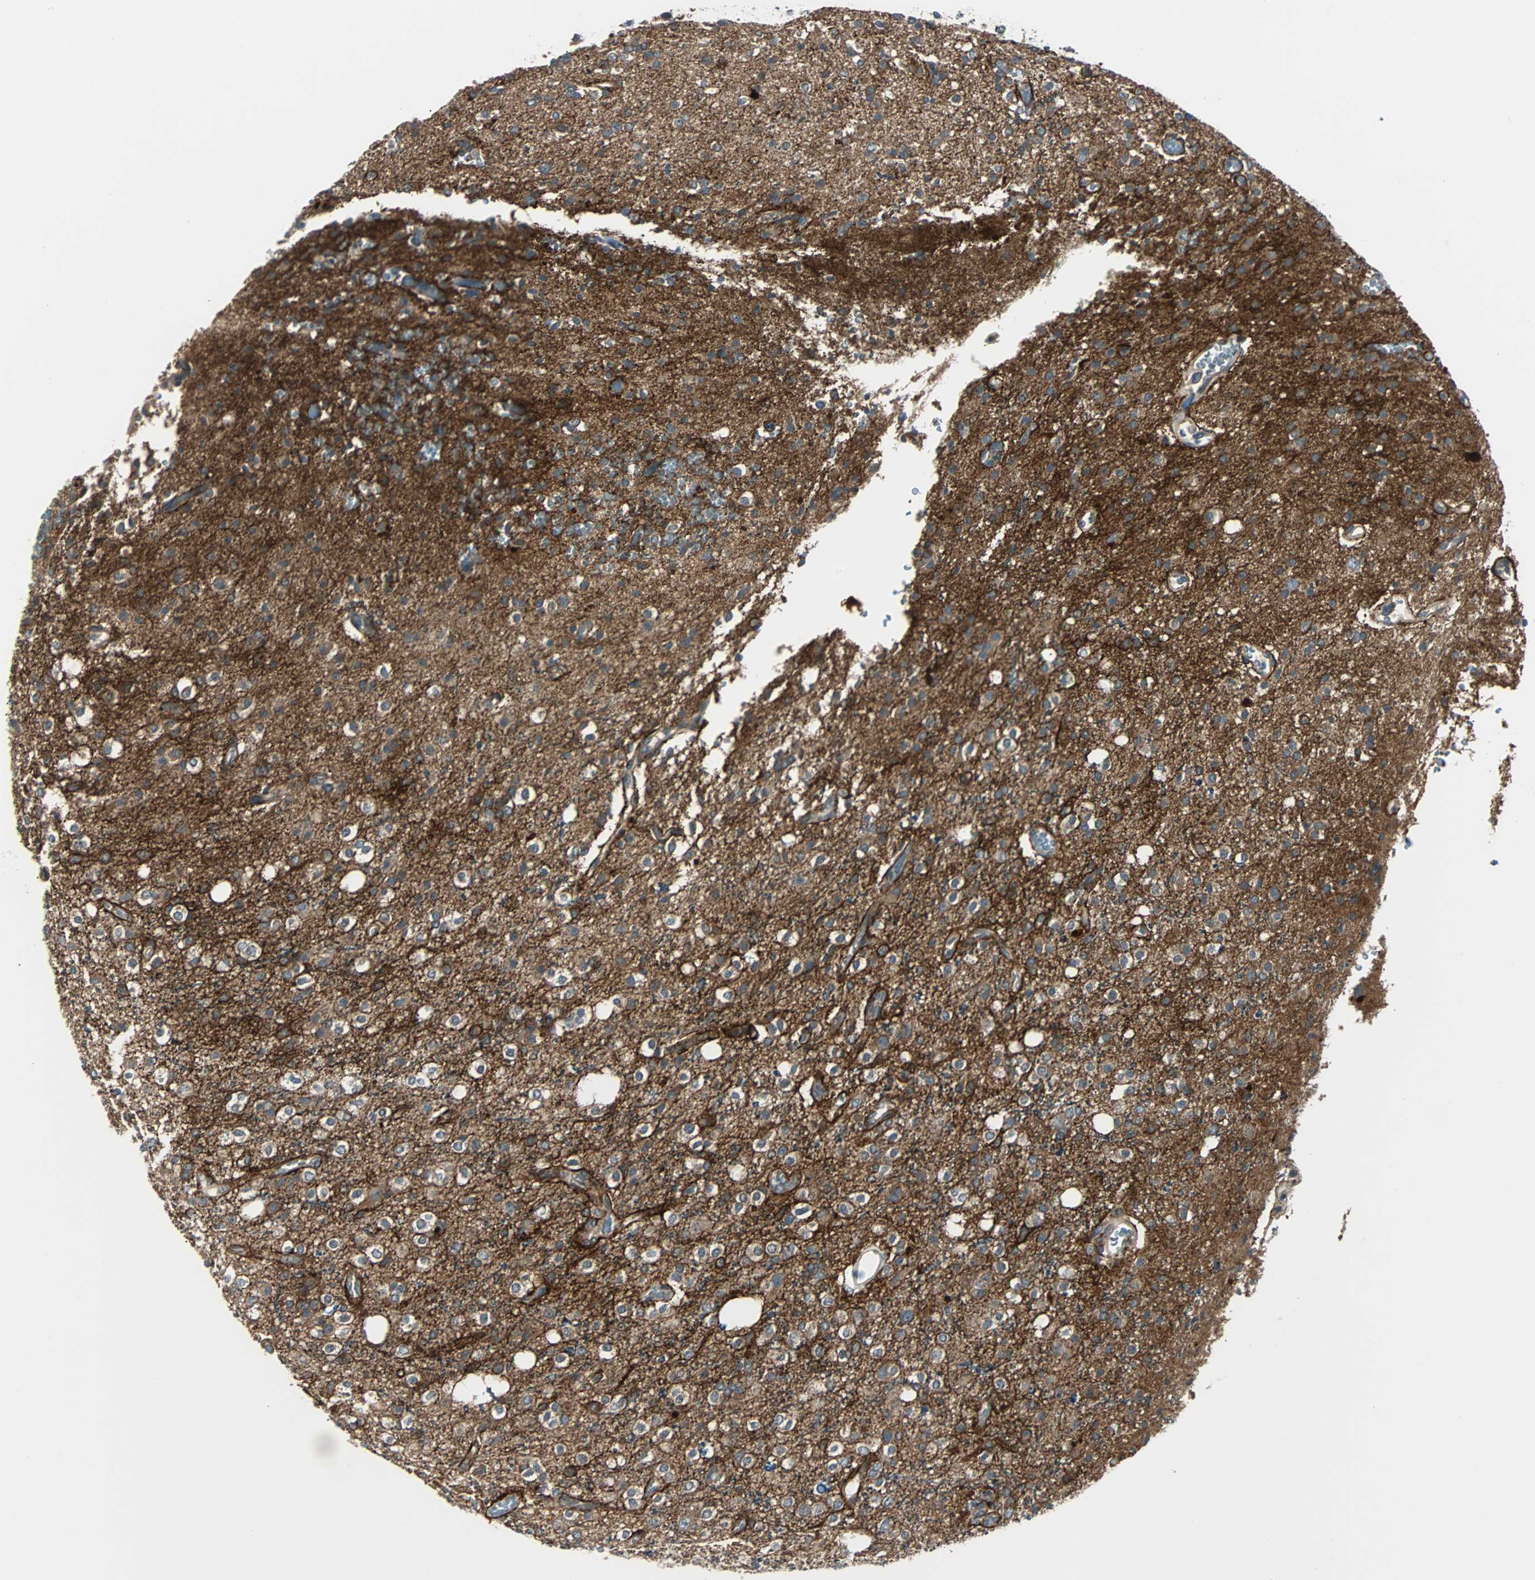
{"staining": {"intensity": "negative", "quantity": "none", "location": "none"}, "tissue": "glioma", "cell_type": "Tumor cells", "image_type": "cancer", "snomed": [{"axis": "morphology", "description": "Glioma, malignant, High grade"}, {"axis": "topography", "description": "Brain"}], "caption": "The photomicrograph displays no significant positivity in tumor cells of malignant high-grade glioma.", "gene": "ARF1", "patient": {"sex": "male", "age": 47}}